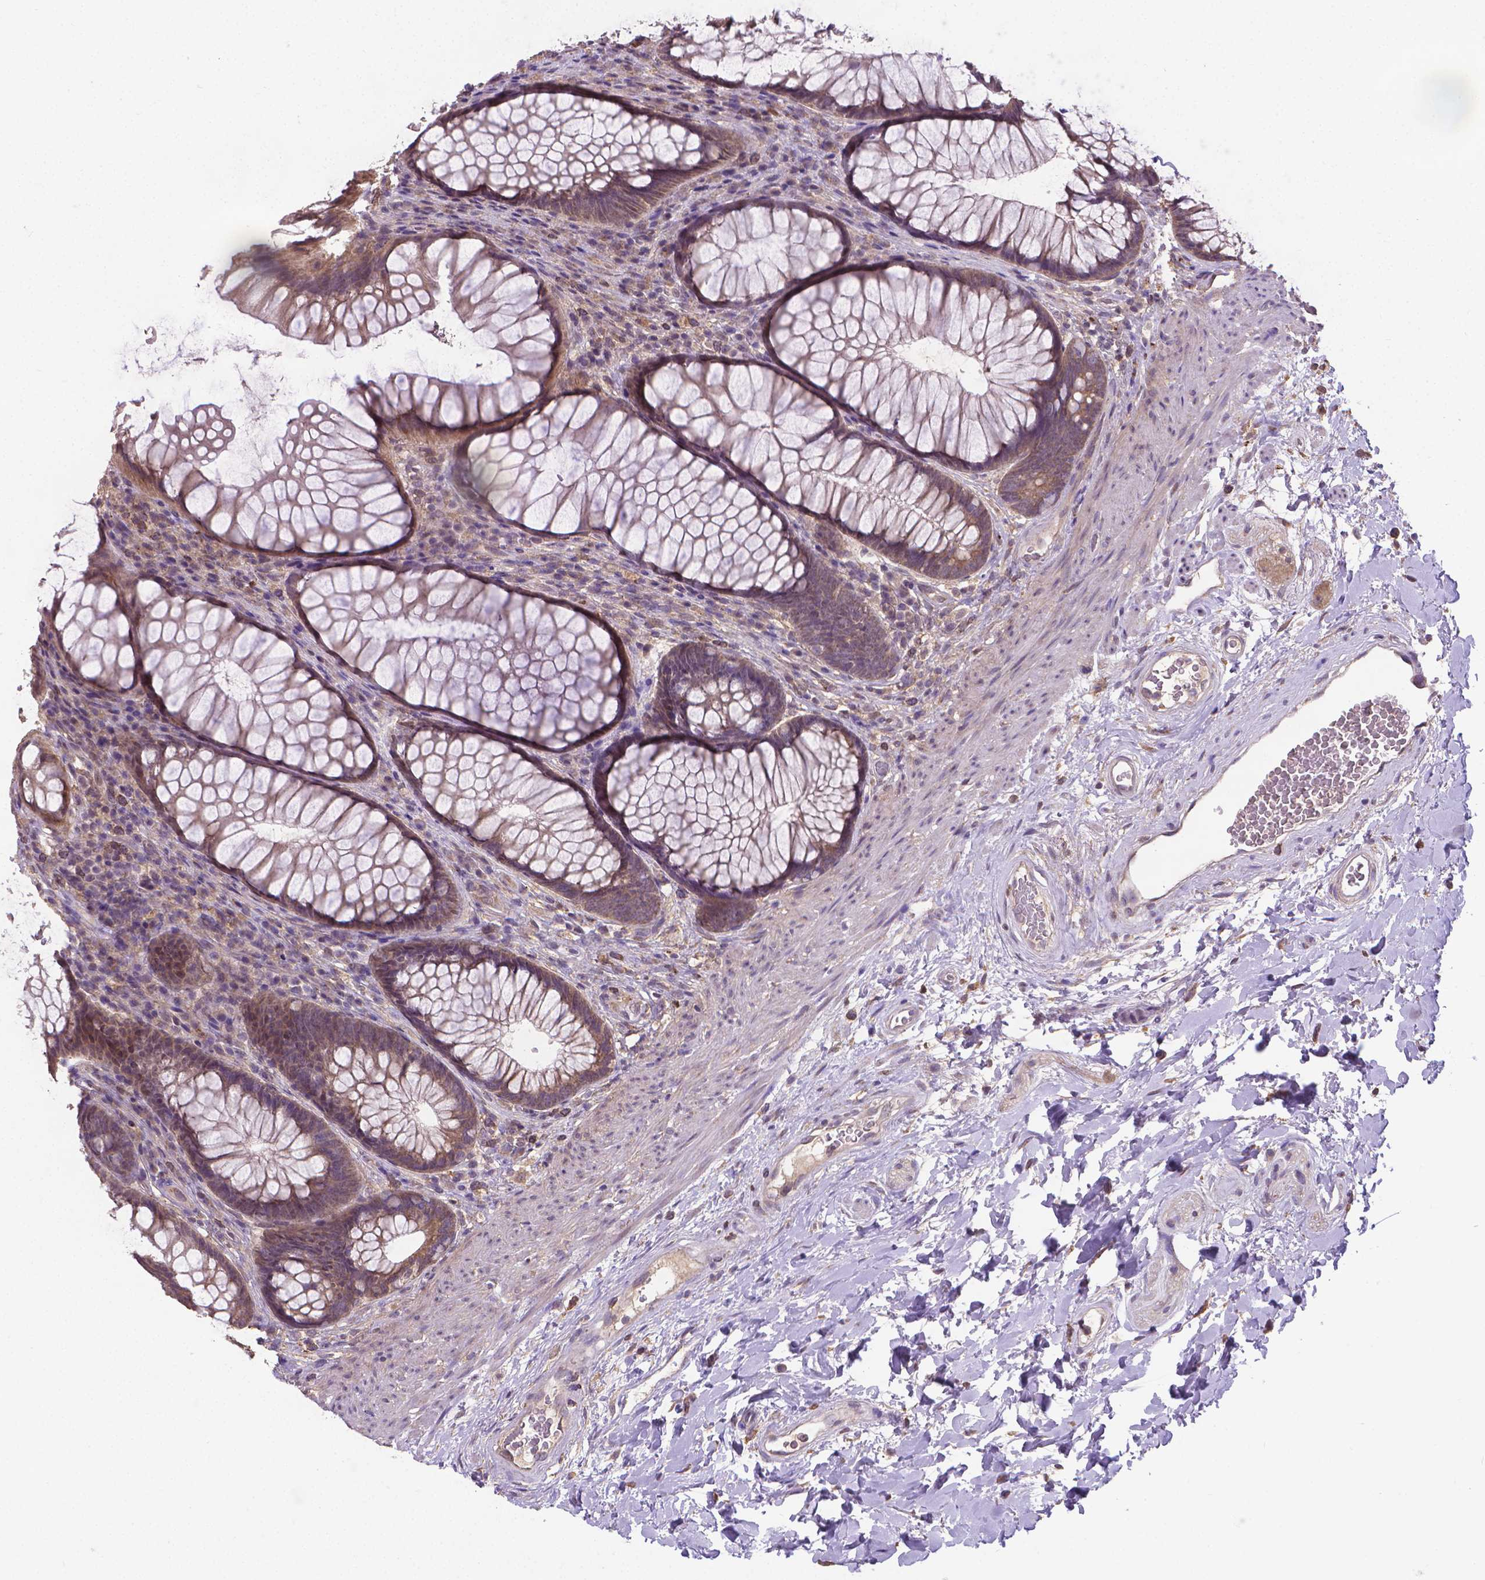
{"staining": {"intensity": "weak", "quantity": ">75%", "location": "cytoplasmic/membranous"}, "tissue": "rectum", "cell_type": "Glandular cells", "image_type": "normal", "snomed": [{"axis": "morphology", "description": "Normal tissue, NOS"}, {"axis": "topography", "description": "Smooth muscle"}, {"axis": "topography", "description": "Rectum"}], "caption": "Glandular cells display low levels of weak cytoplasmic/membranous expression in approximately >75% of cells in normal rectum. (DAB = brown stain, brightfield microscopy at high magnification).", "gene": "GPR63", "patient": {"sex": "male", "age": 53}}